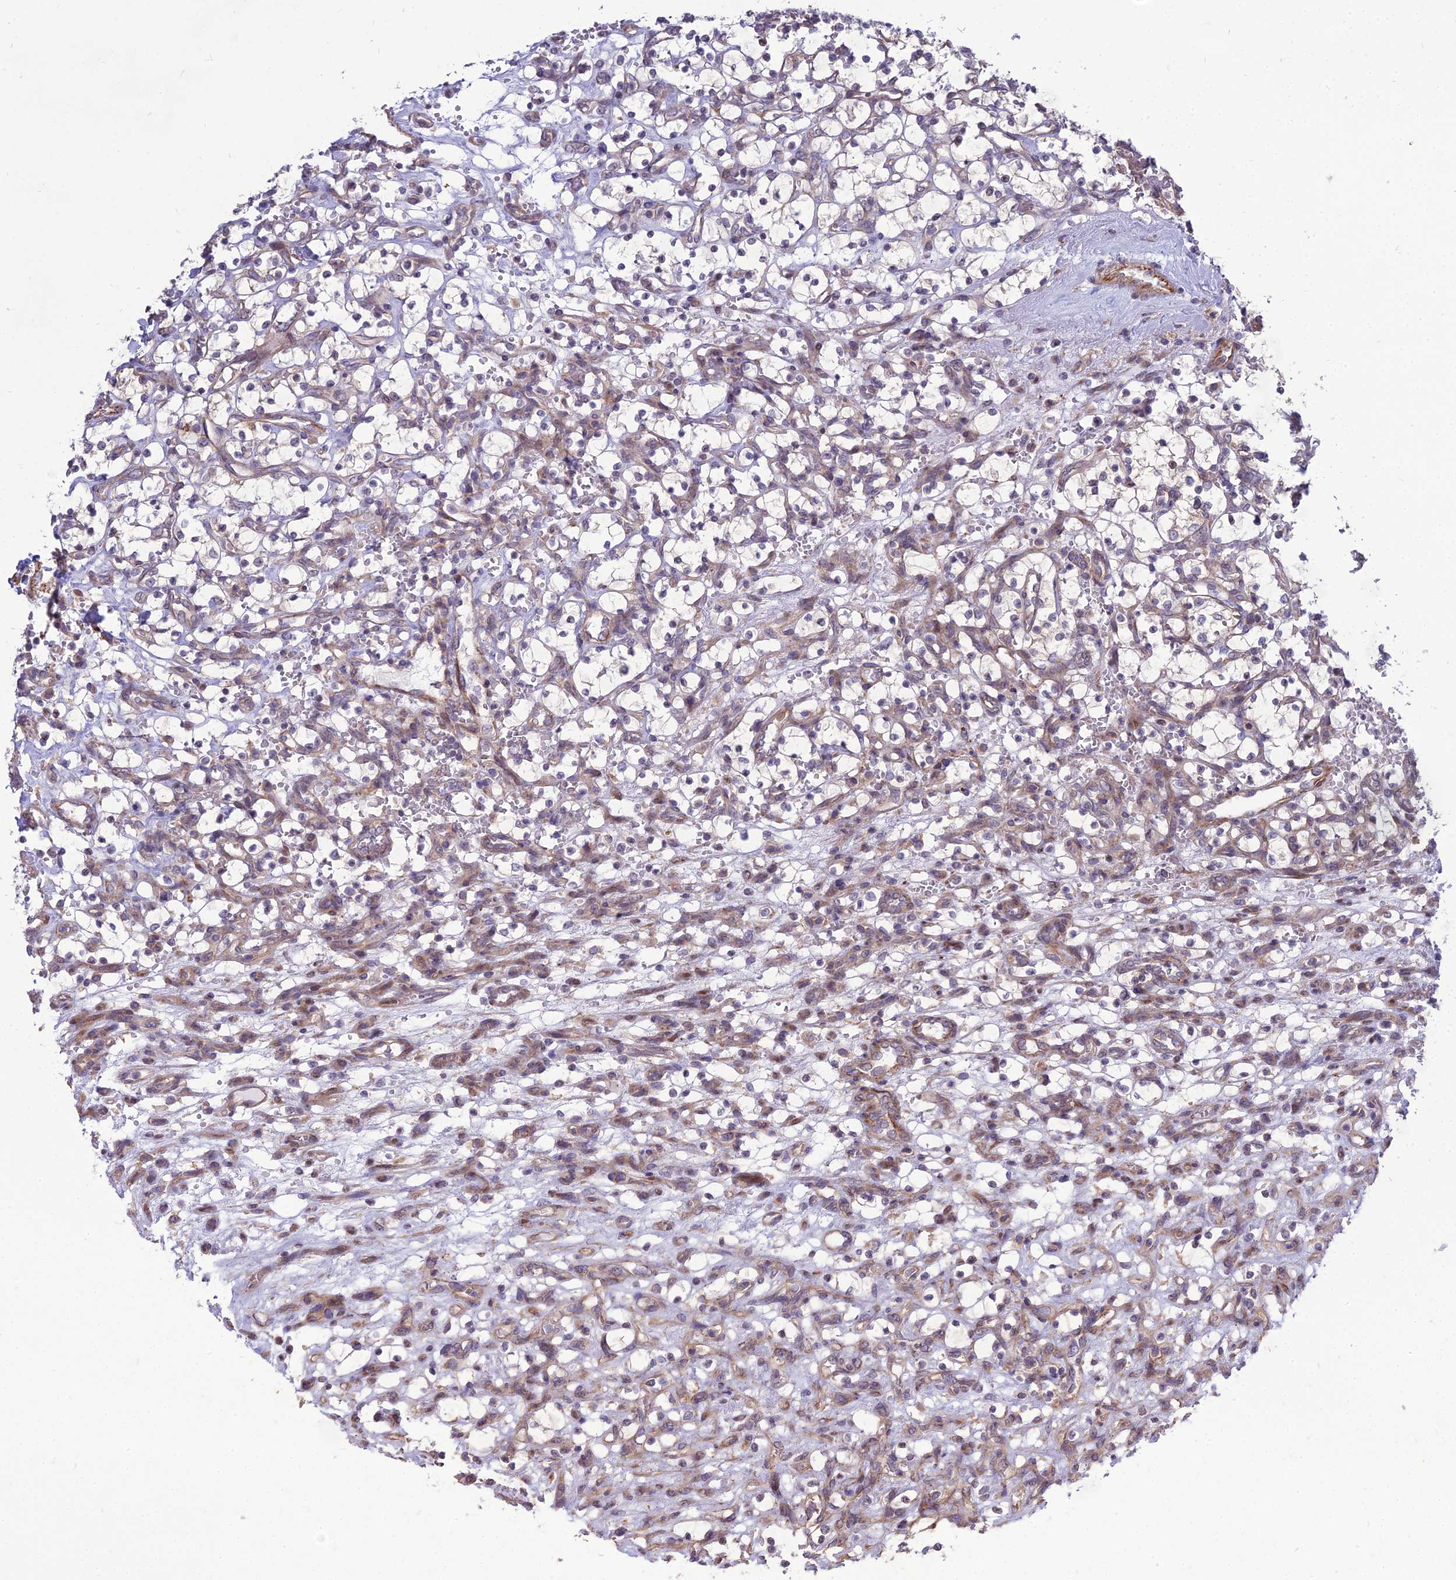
{"staining": {"intensity": "weak", "quantity": "25%-75%", "location": "cytoplasmic/membranous"}, "tissue": "renal cancer", "cell_type": "Tumor cells", "image_type": "cancer", "snomed": [{"axis": "morphology", "description": "Adenocarcinoma, NOS"}, {"axis": "topography", "description": "Kidney"}], "caption": "A brown stain highlights weak cytoplasmic/membranous positivity of a protein in renal cancer tumor cells.", "gene": "TSPYL2", "patient": {"sex": "female", "age": 69}}